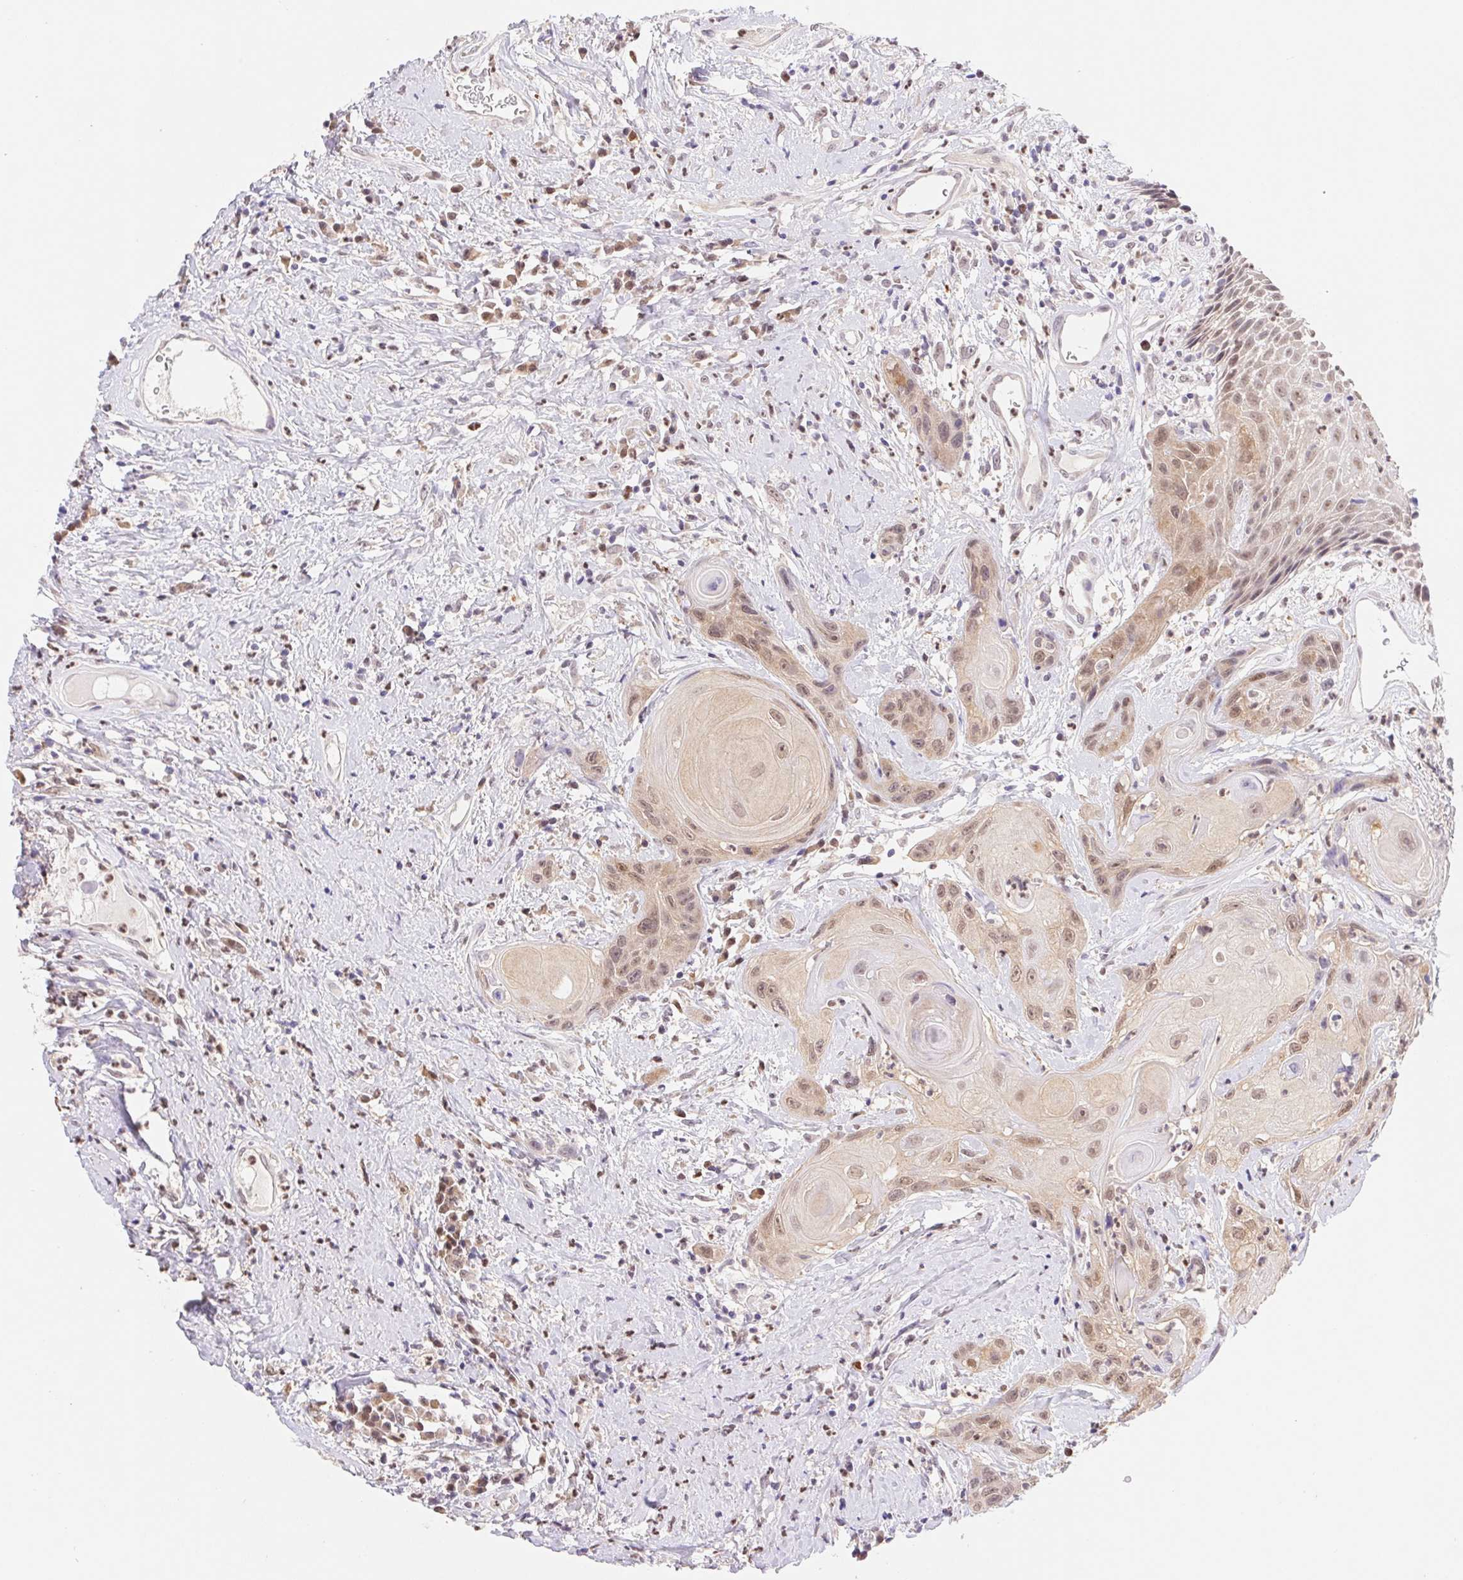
{"staining": {"intensity": "weak", "quantity": "25%-75%", "location": "cytoplasmic/membranous,nuclear"}, "tissue": "head and neck cancer", "cell_type": "Tumor cells", "image_type": "cancer", "snomed": [{"axis": "morphology", "description": "Squamous cell carcinoma, NOS"}, {"axis": "topography", "description": "Head-Neck"}], "caption": "Protein analysis of head and neck squamous cell carcinoma tissue reveals weak cytoplasmic/membranous and nuclear staining in approximately 25%-75% of tumor cells.", "gene": "L3MBTL4", "patient": {"sex": "male", "age": 57}}